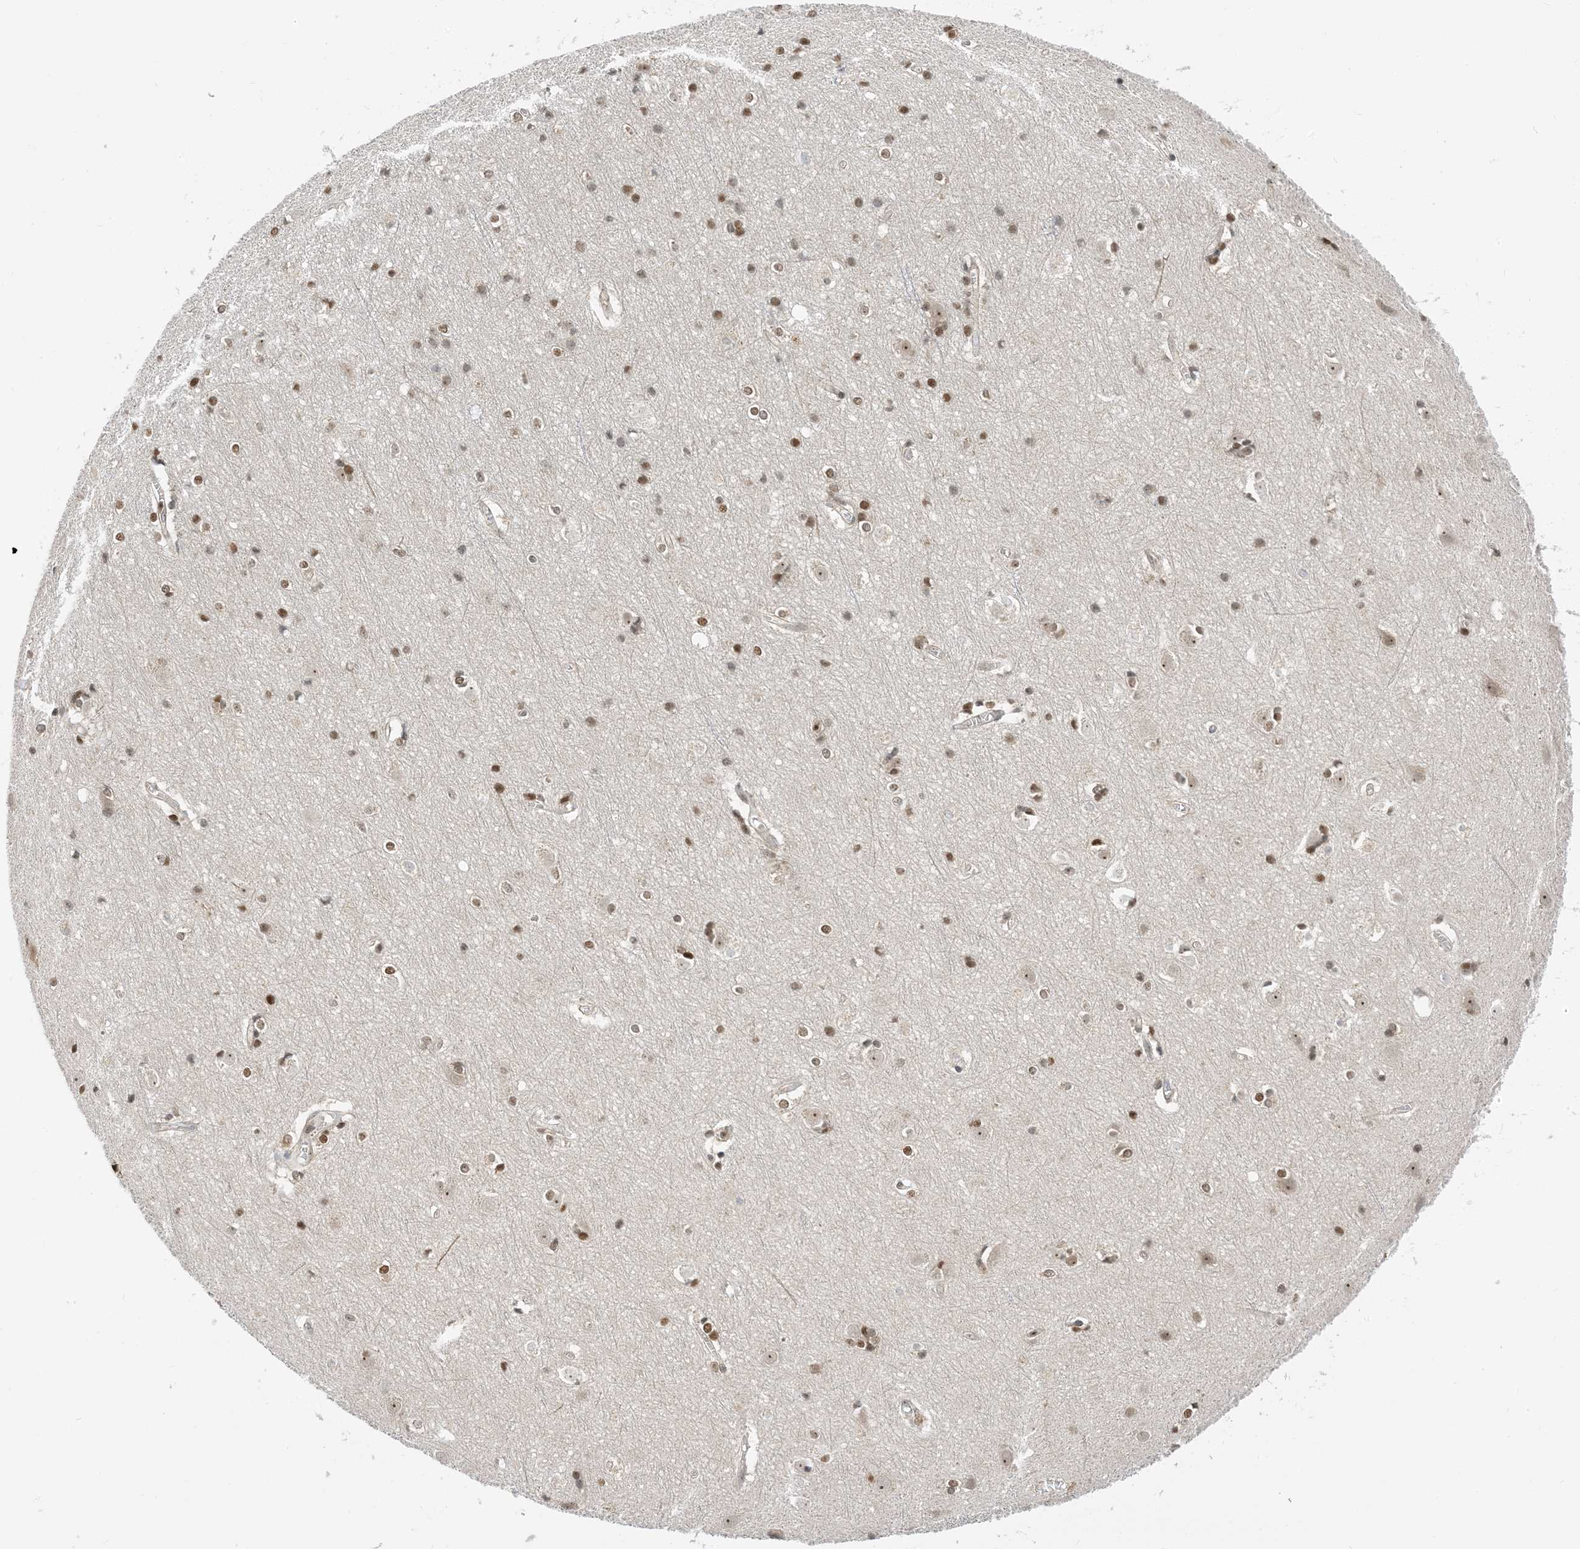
{"staining": {"intensity": "moderate", "quantity": ">75%", "location": "nuclear"}, "tissue": "cerebral cortex", "cell_type": "Endothelial cells", "image_type": "normal", "snomed": [{"axis": "morphology", "description": "Normal tissue, NOS"}, {"axis": "topography", "description": "Cerebral cortex"}], "caption": "Endothelial cells reveal moderate nuclear expression in about >75% of cells in benign cerebral cortex. The staining was performed using DAB (3,3'-diaminobenzidine), with brown indicating positive protein expression. Nuclei are stained blue with hematoxylin.", "gene": "ZNF740", "patient": {"sex": "male", "age": 54}}